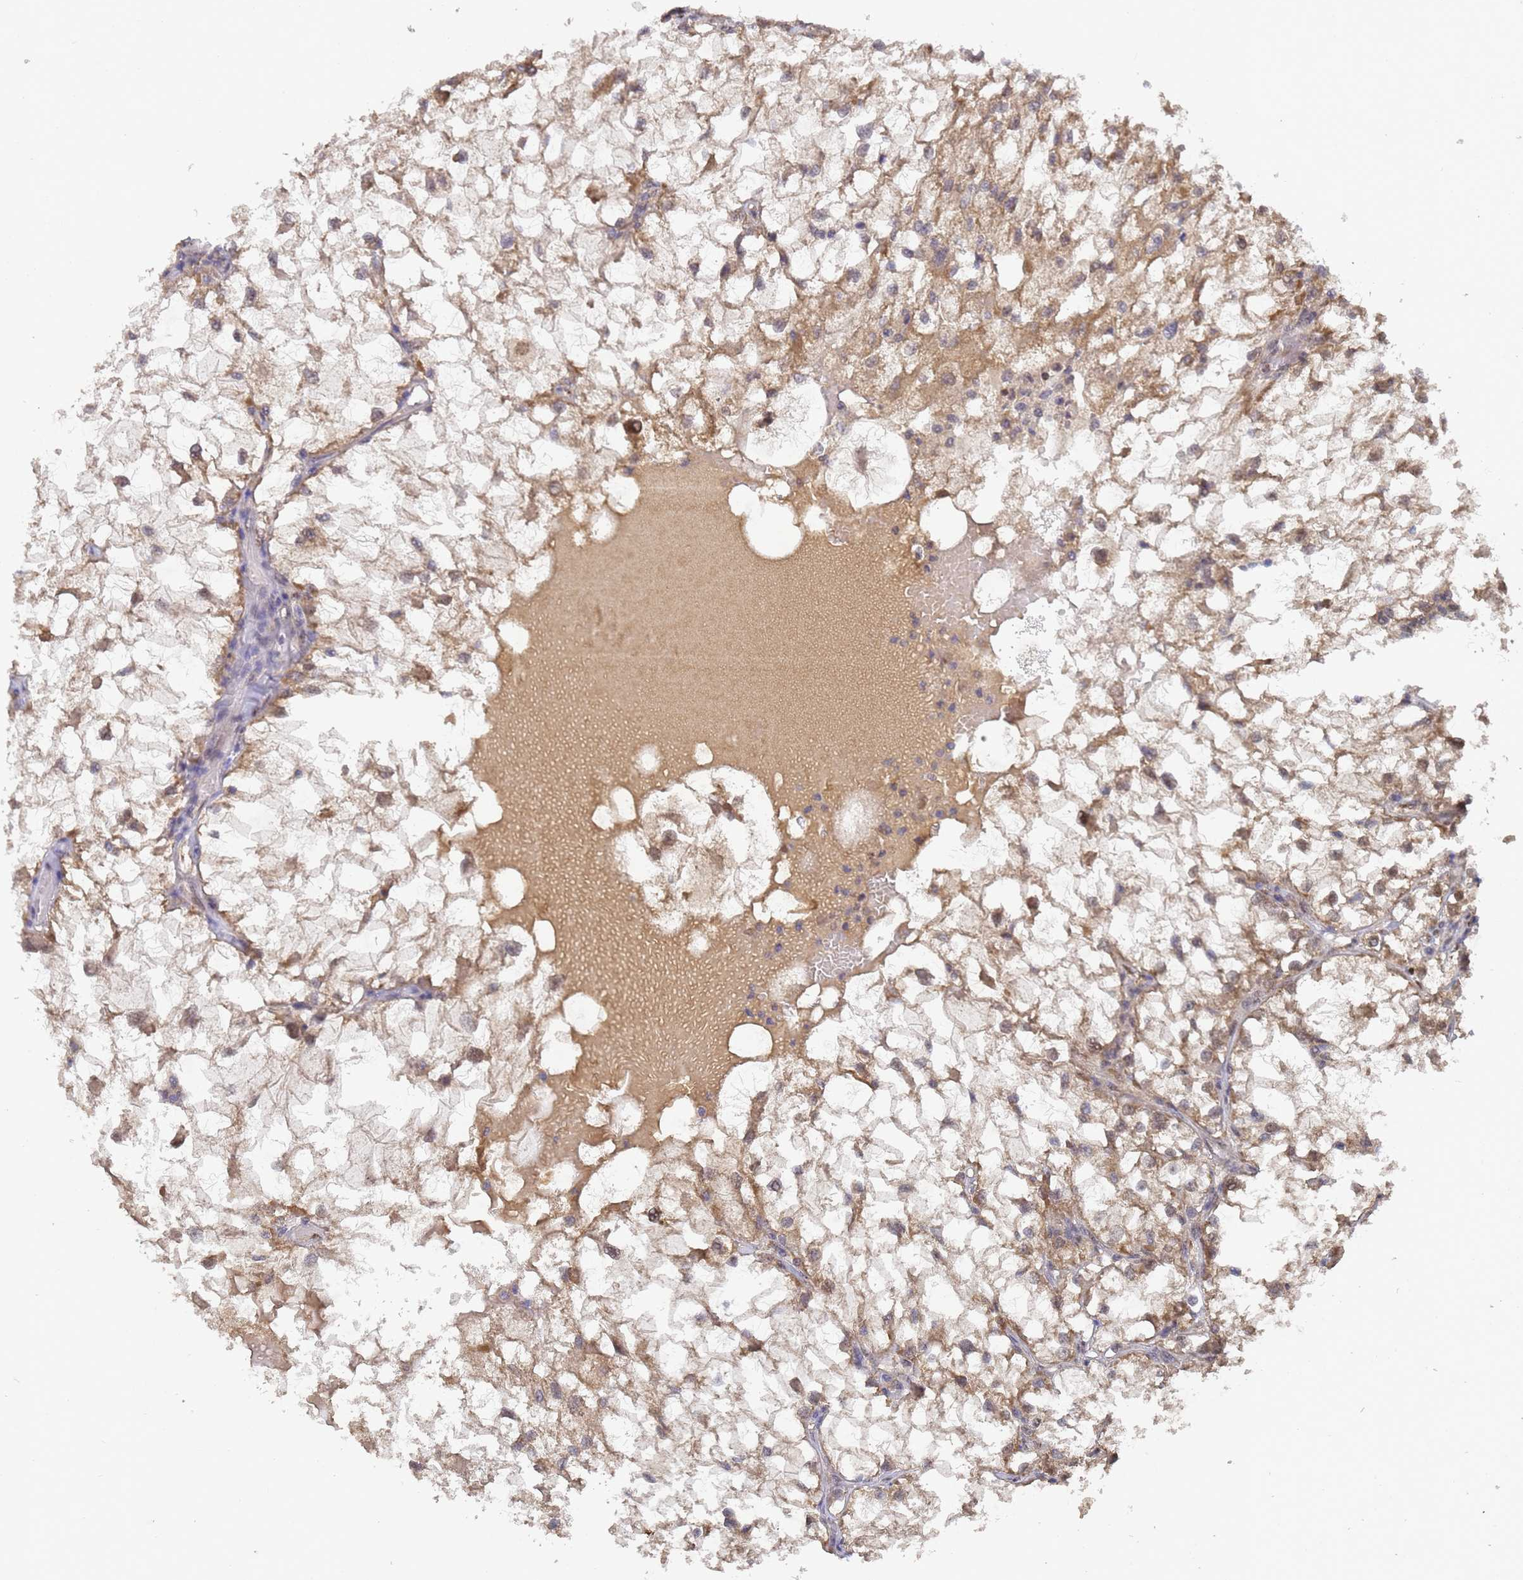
{"staining": {"intensity": "weak", "quantity": ">75%", "location": "cytoplasmic/membranous,nuclear"}, "tissue": "renal cancer", "cell_type": "Tumor cells", "image_type": "cancer", "snomed": [{"axis": "morphology", "description": "Adenocarcinoma, NOS"}, {"axis": "topography", "description": "Kidney"}], "caption": "Protein staining of renal adenocarcinoma tissue exhibits weak cytoplasmic/membranous and nuclear positivity in approximately >75% of tumor cells. Using DAB (brown) and hematoxylin (blue) stains, captured at high magnification using brightfield microscopy.", "gene": "SECISBP2", "patient": {"sex": "female", "age": 69}}